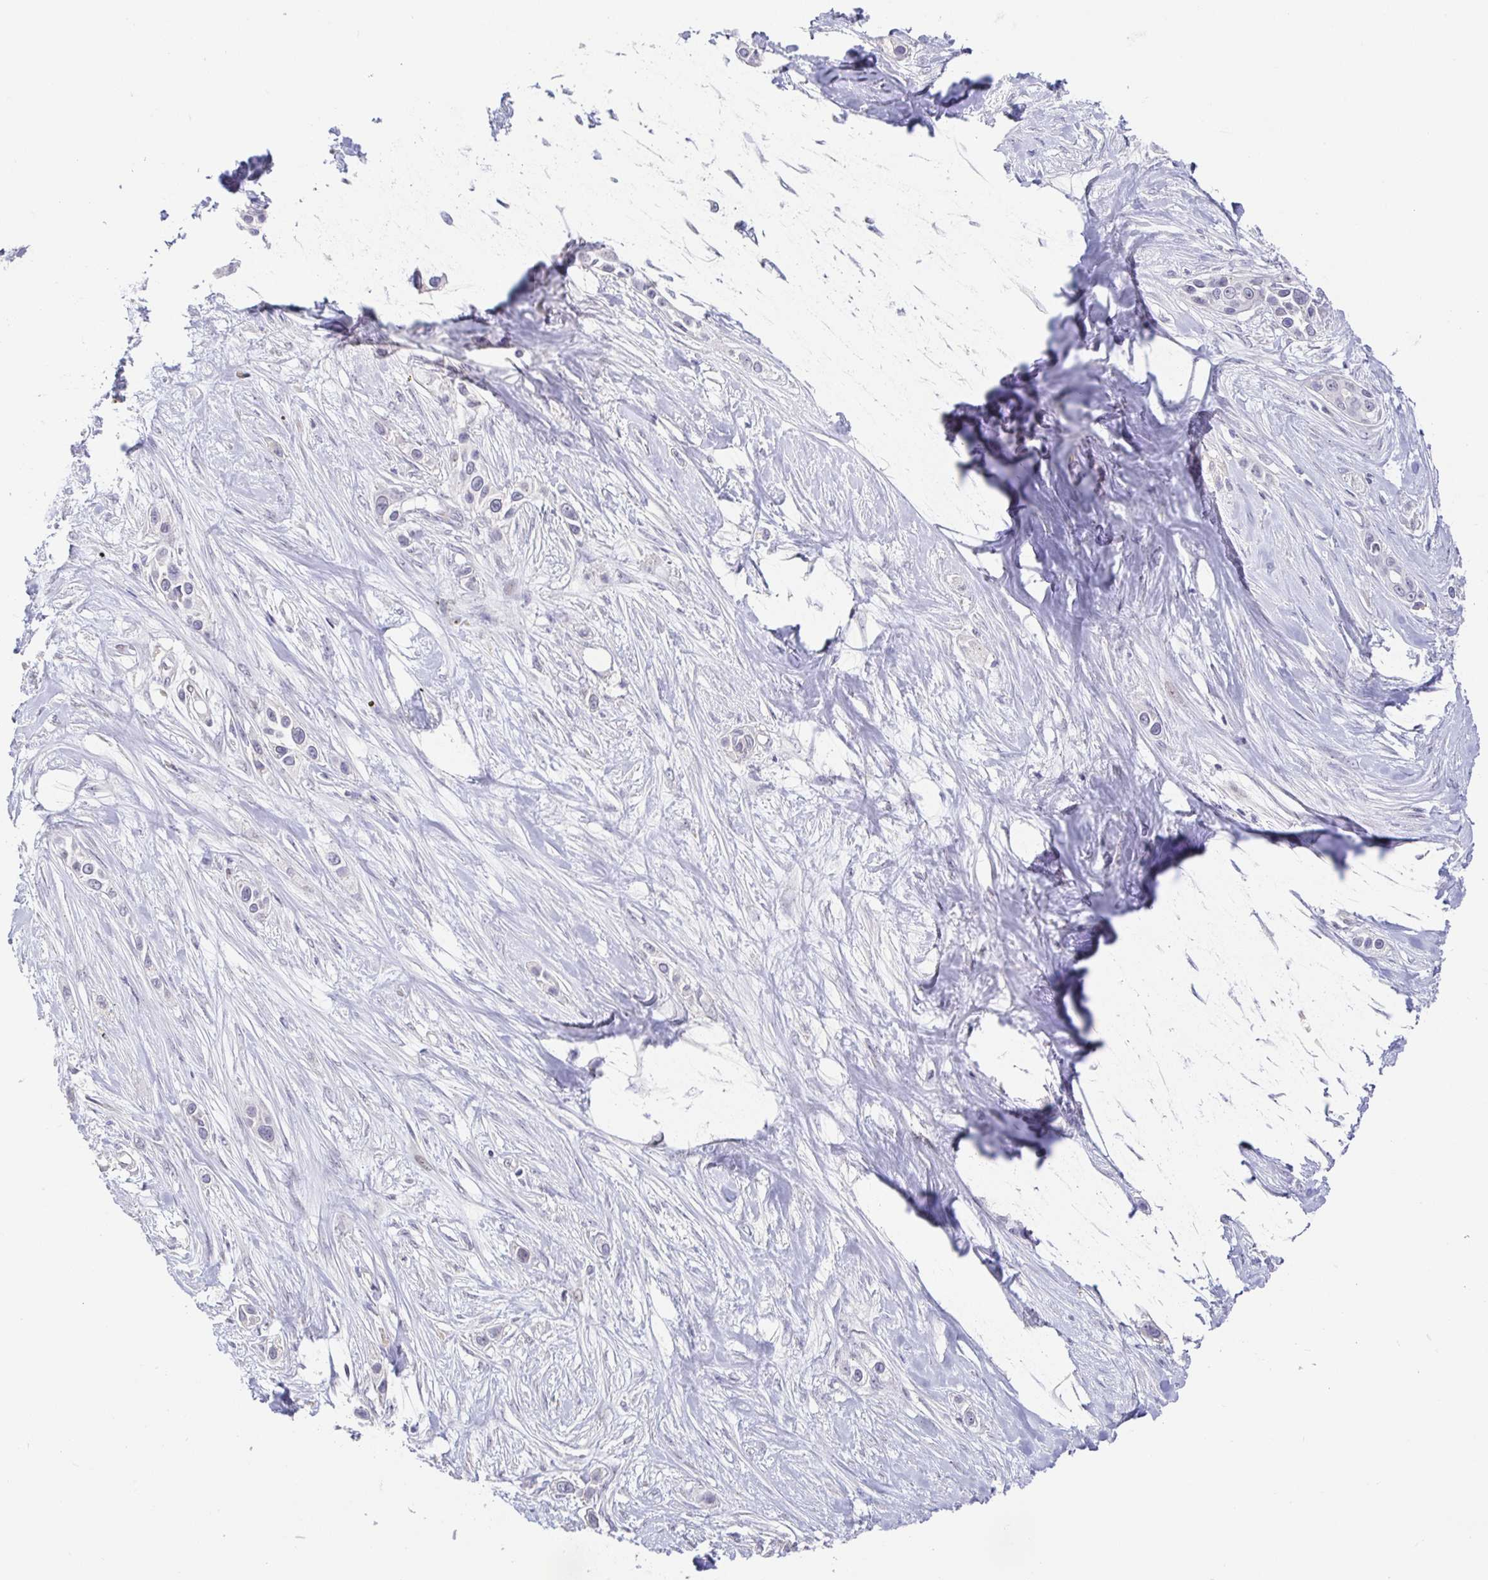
{"staining": {"intensity": "negative", "quantity": "none", "location": "none"}, "tissue": "skin cancer", "cell_type": "Tumor cells", "image_type": "cancer", "snomed": [{"axis": "morphology", "description": "Squamous cell carcinoma, NOS"}, {"axis": "topography", "description": "Skin"}], "caption": "Micrograph shows no significant protein staining in tumor cells of skin squamous cell carcinoma.", "gene": "CIT", "patient": {"sex": "female", "age": 69}}